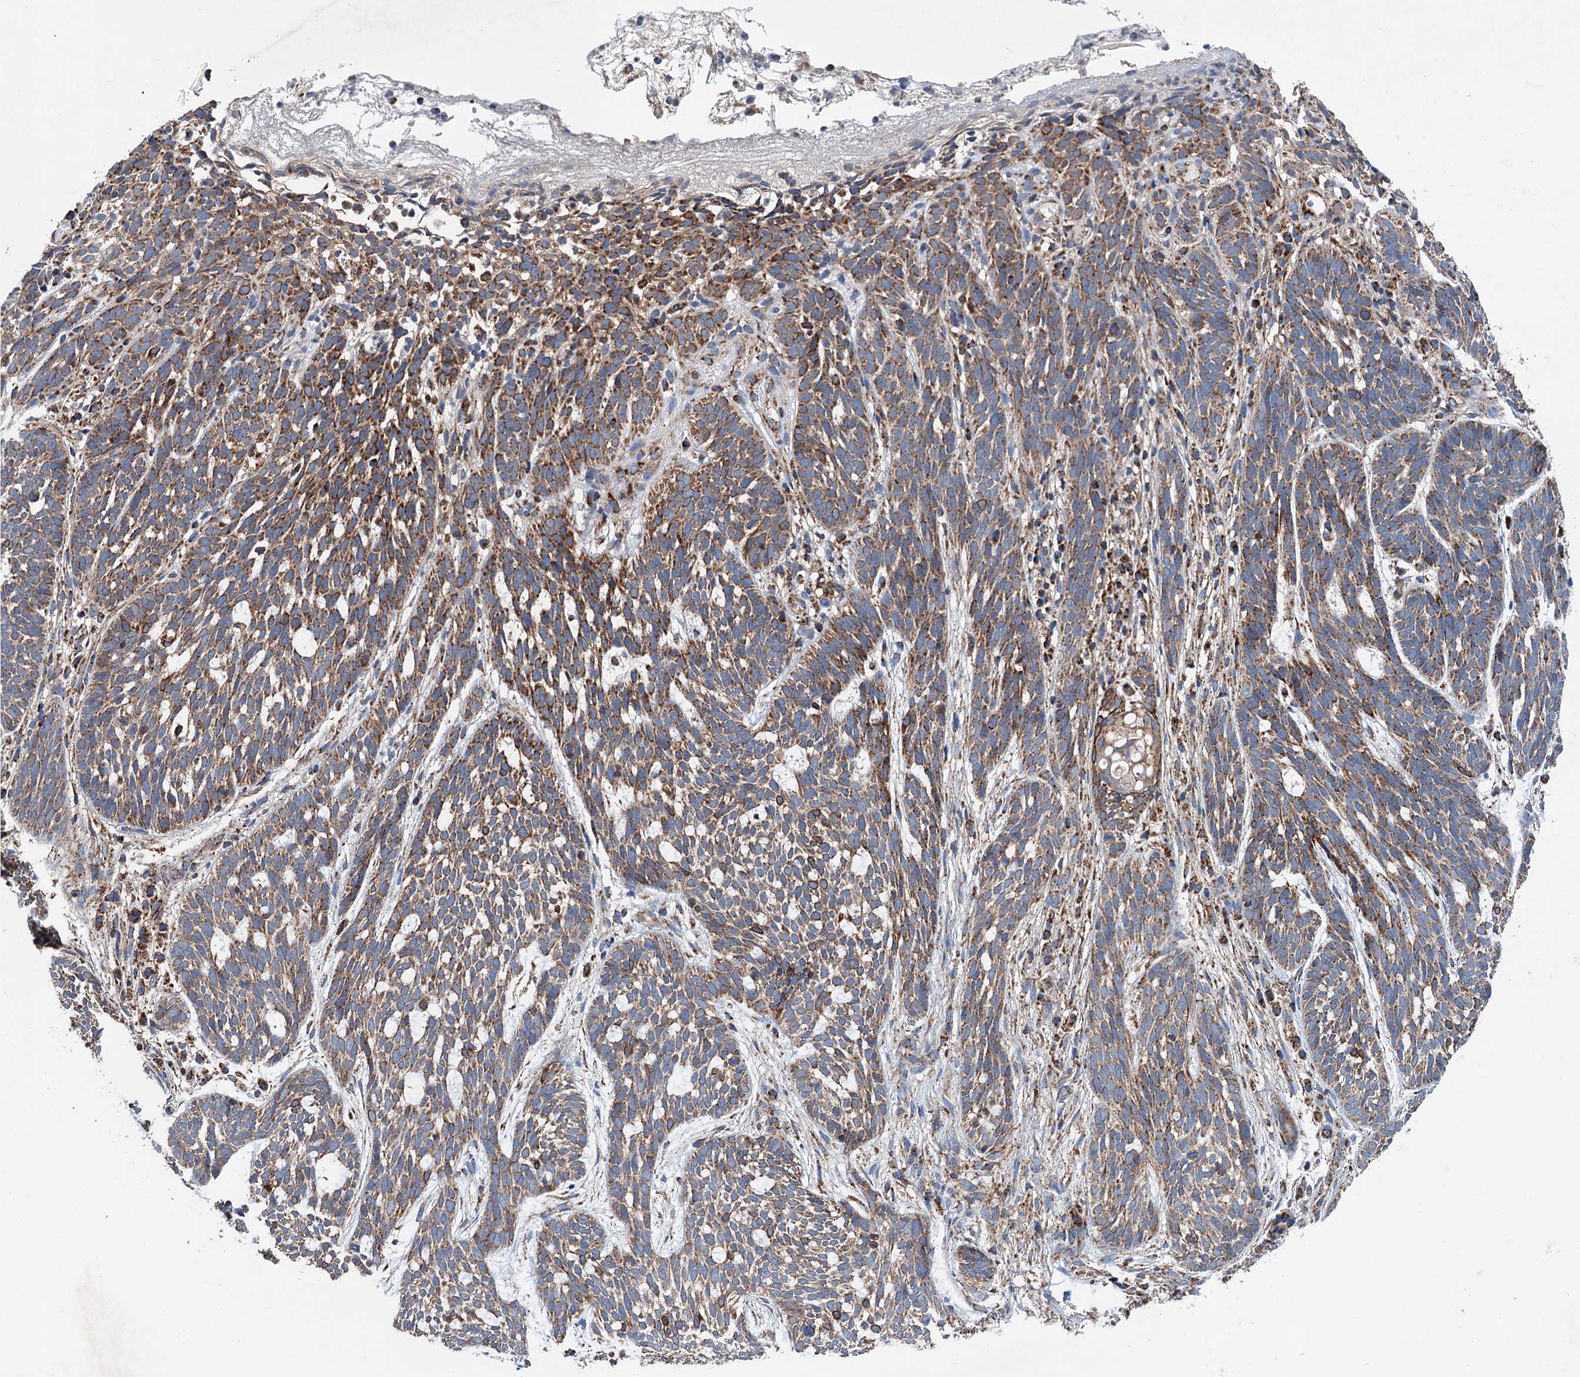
{"staining": {"intensity": "moderate", "quantity": ">75%", "location": "cytoplasmic/membranous"}, "tissue": "skin cancer", "cell_type": "Tumor cells", "image_type": "cancer", "snomed": [{"axis": "morphology", "description": "Basal cell carcinoma"}, {"axis": "topography", "description": "Skin"}], "caption": "DAB immunohistochemical staining of human skin cancer (basal cell carcinoma) shows moderate cytoplasmic/membranous protein staining in about >75% of tumor cells. Ihc stains the protein in brown and the nuclei are stained blue.", "gene": "DGLUCY", "patient": {"sex": "male", "age": 71}}